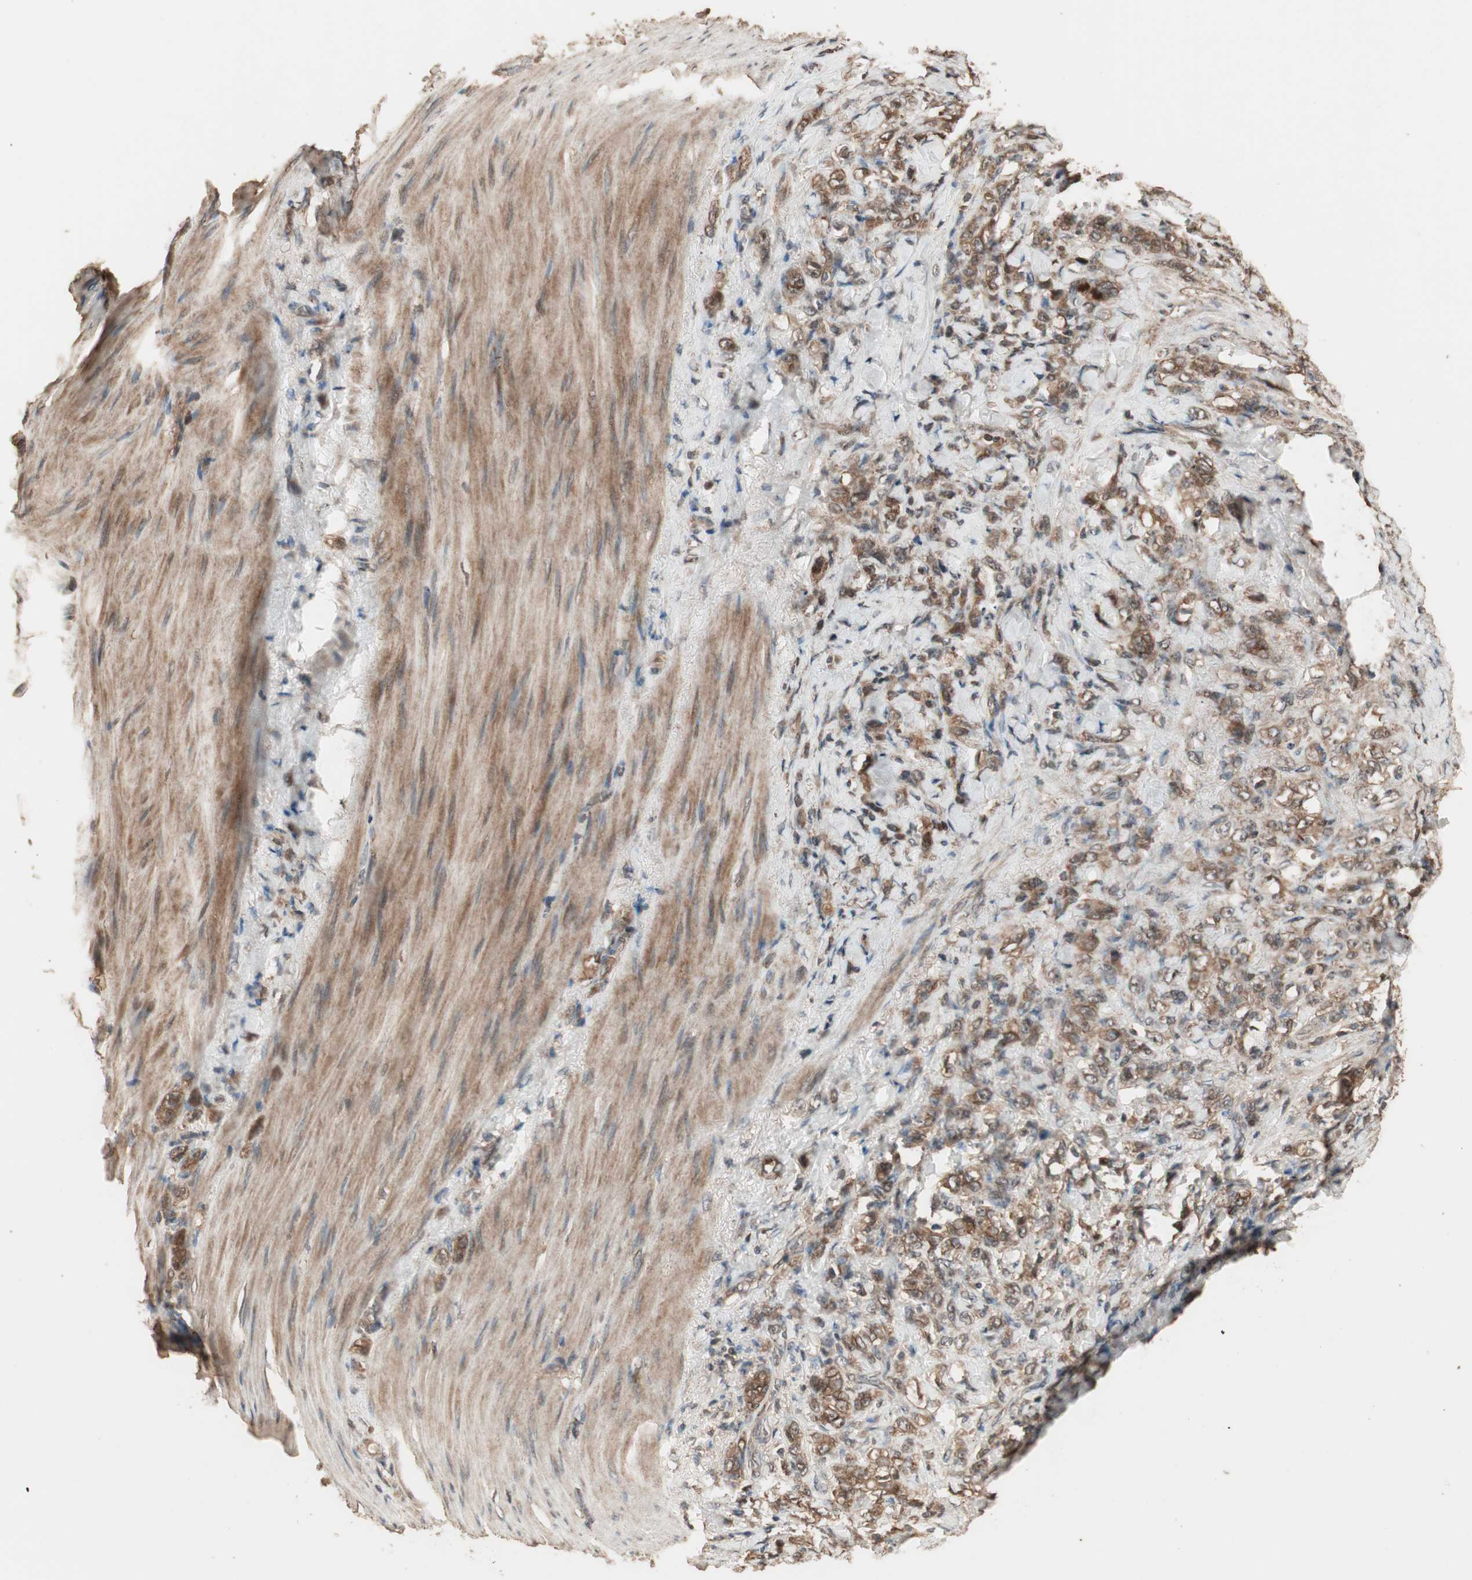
{"staining": {"intensity": "moderate", "quantity": ">75%", "location": "cytoplasmic/membranous"}, "tissue": "stomach cancer", "cell_type": "Tumor cells", "image_type": "cancer", "snomed": [{"axis": "morphology", "description": "Adenocarcinoma, NOS"}, {"axis": "topography", "description": "Stomach"}], "caption": "About >75% of tumor cells in human stomach cancer (adenocarcinoma) display moderate cytoplasmic/membranous protein expression as visualized by brown immunohistochemical staining.", "gene": "USP20", "patient": {"sex": "male", "age": 82}}